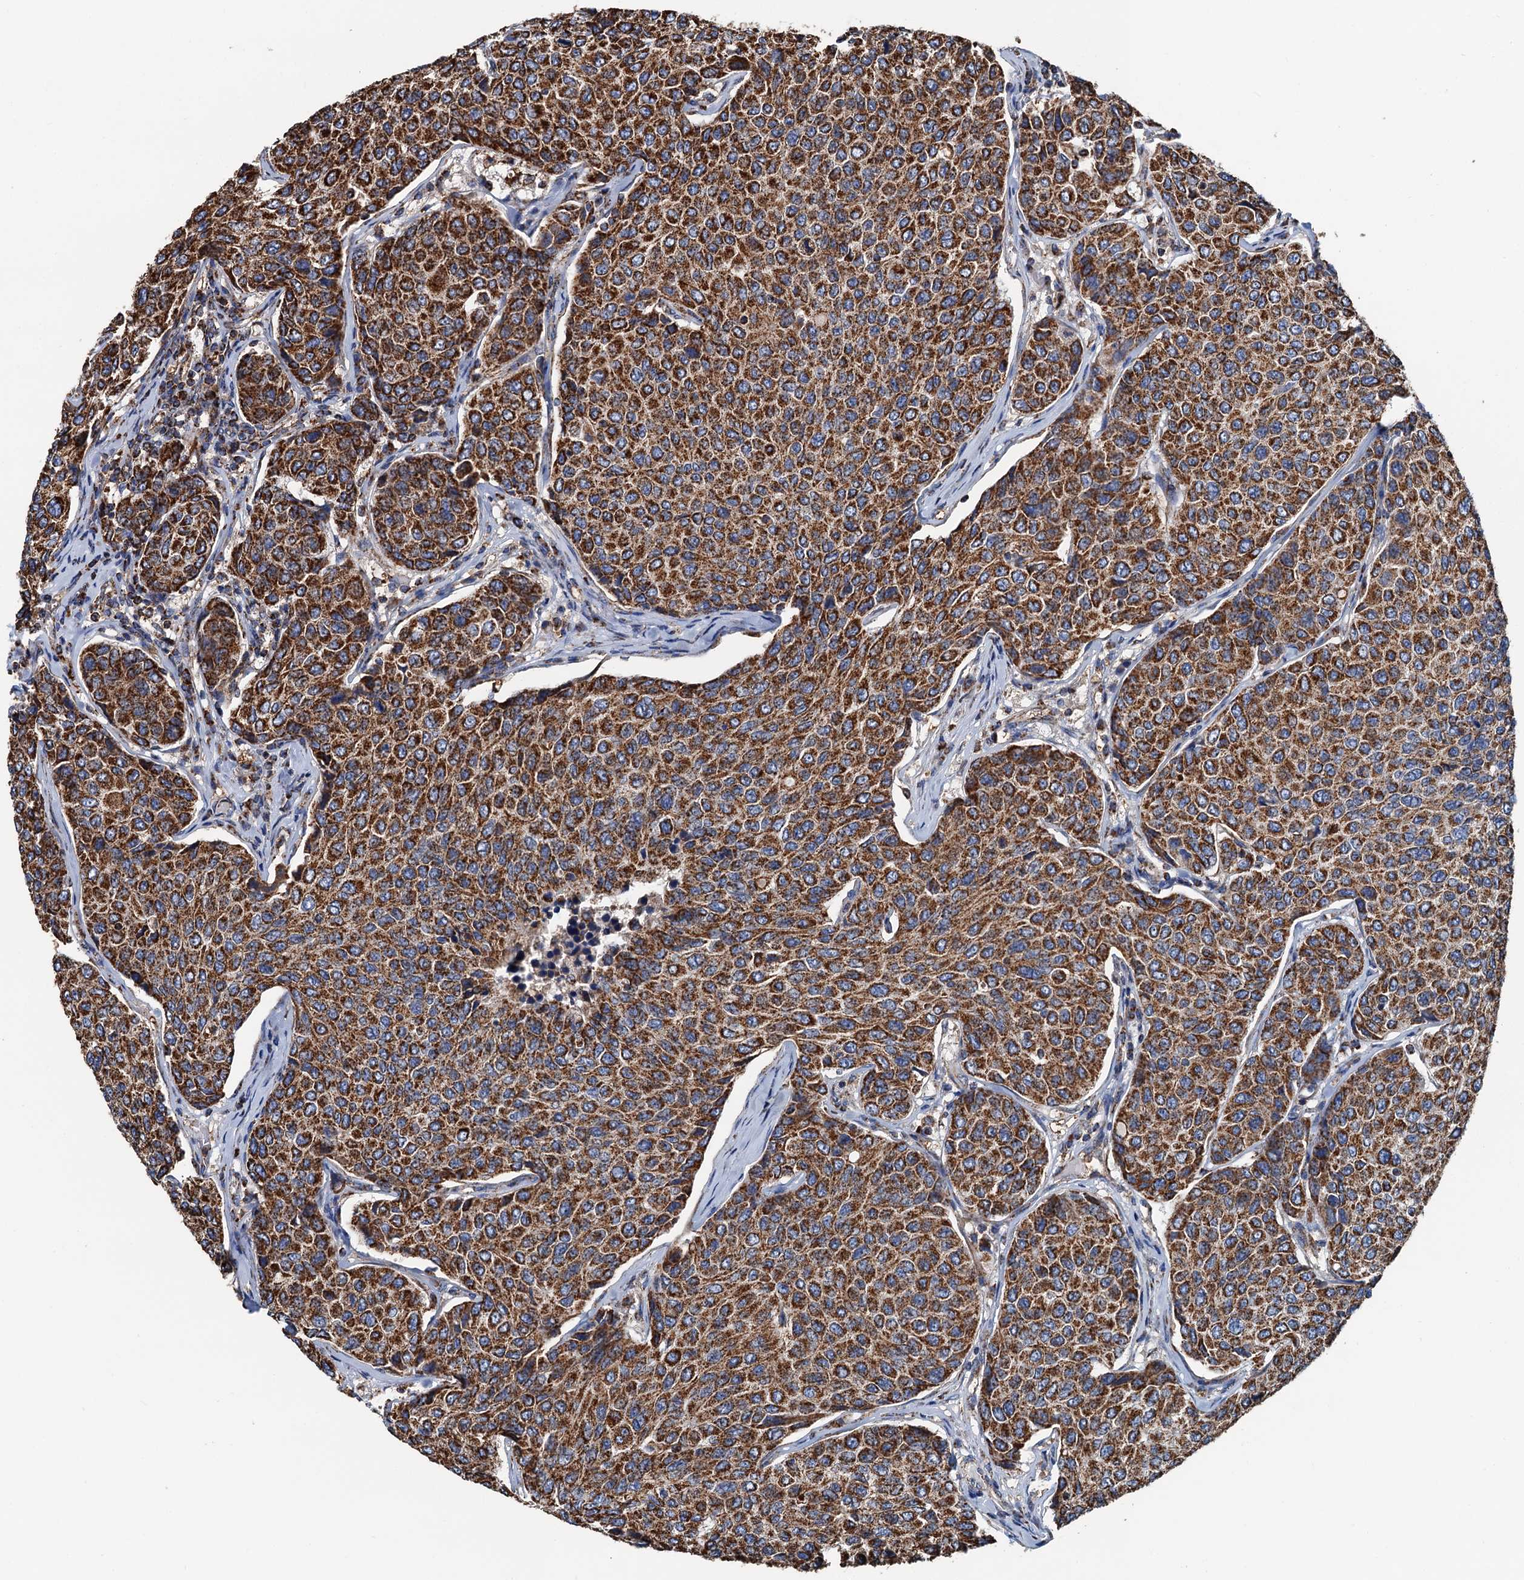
{"staining": {"intensity": "strong", "quantity": ">75%", "location": "cytoplasmic/membranous"}, "tissue": "breast cancer", "cell_type": "Tumor cells", "image_type": "cancer", "snomed": [{"axis": "morphology", "description": "Duct carcinoma"}, {"axis": "topography", "description": "Breast"}], "caption": "Breast cancer stained with a brown dye shows strong cytoplasmic/membranous positive expression in about >75% of tumor cells.", "gene": "AAGAB", "patient": {"sex": "female", "age": 55}}